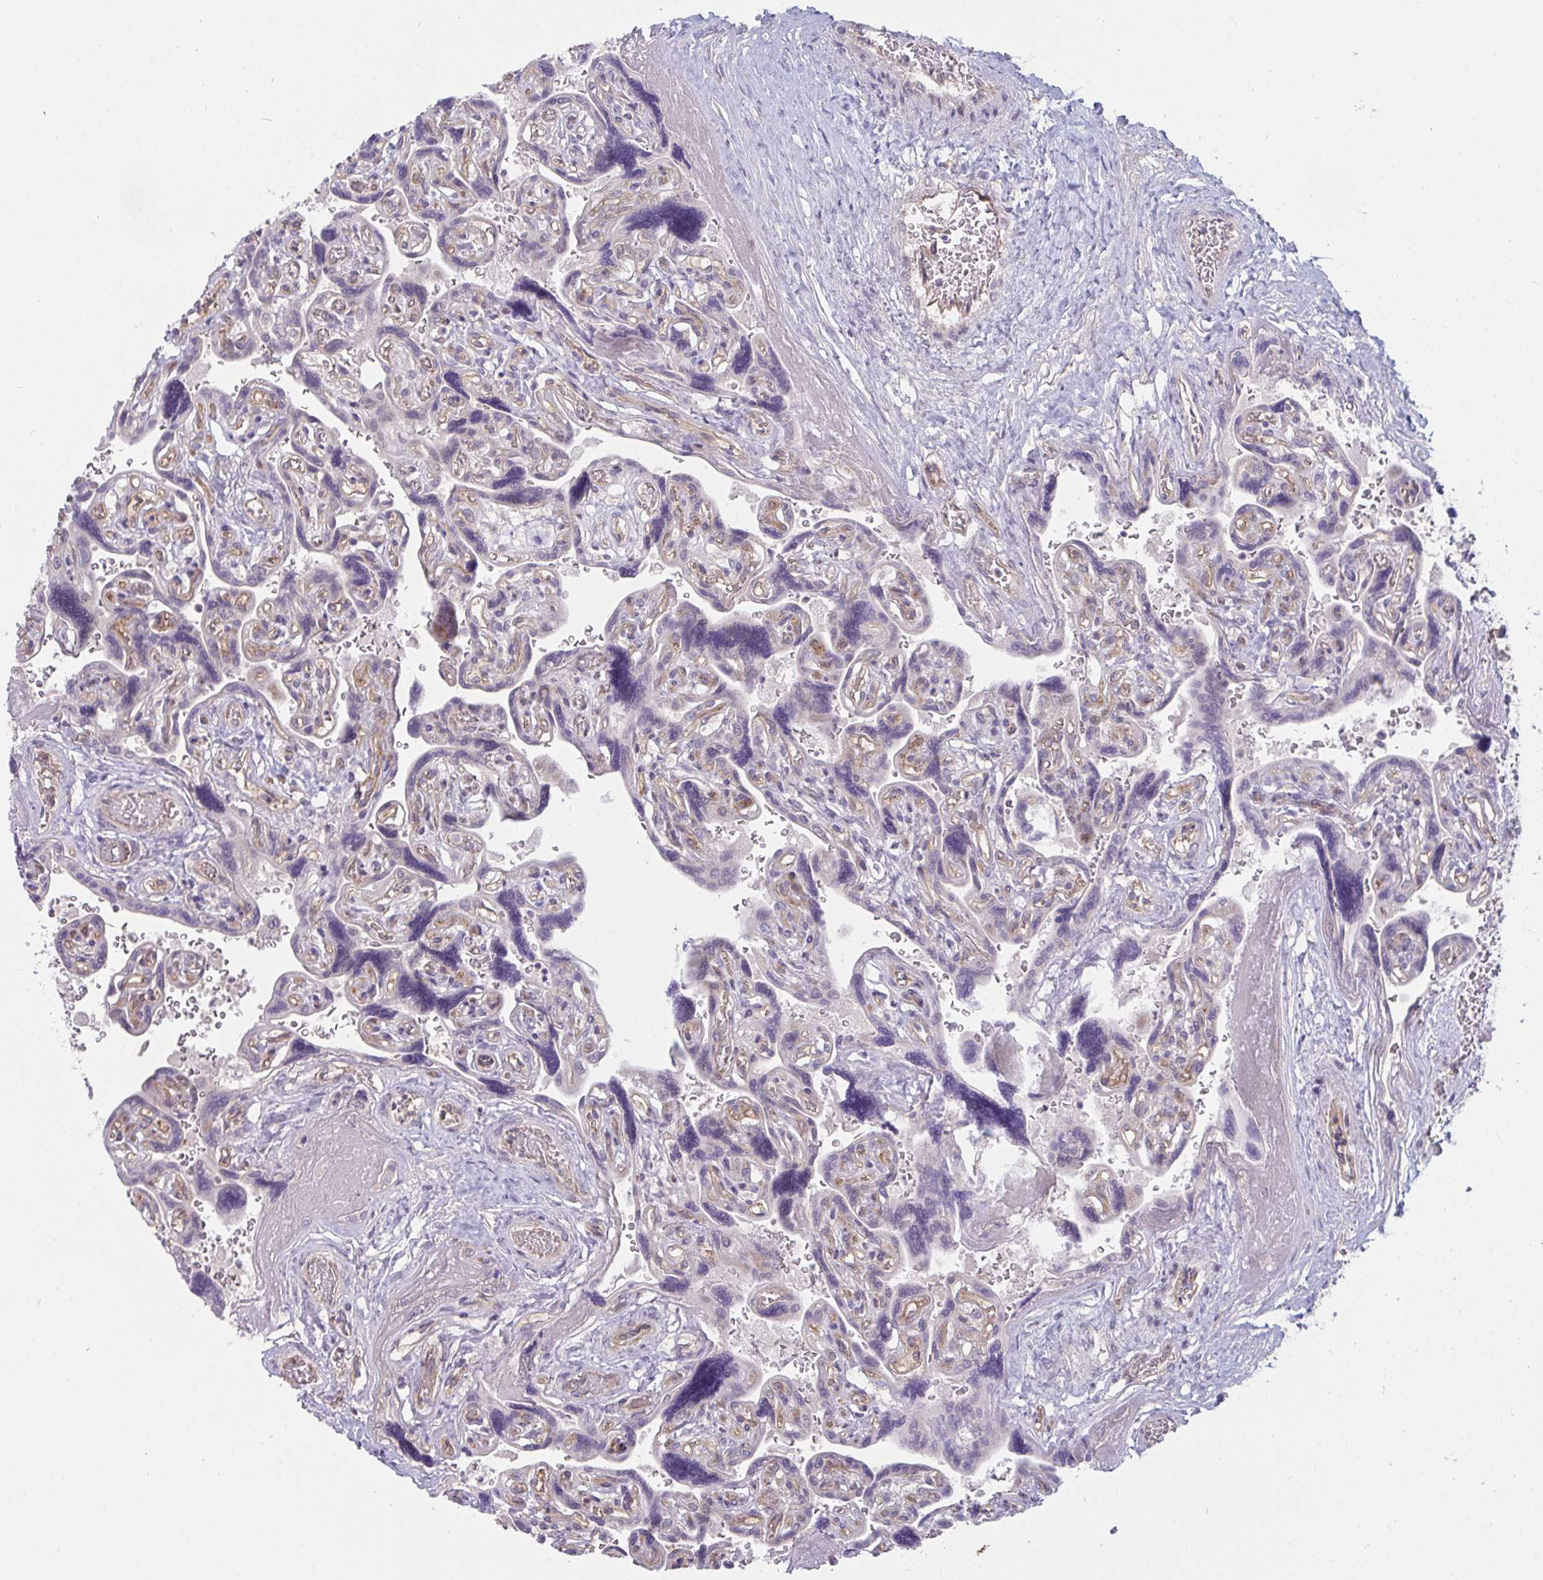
{"staining": {"intensity": "negative", "quantity": "none", "location": "none"}, "tissue": "placenta", "cell_type": "Decidual cells", "image_type": "normal", "snomed": [{"axis": "morphology", "description": "Normal tissue, NOS"}, {"axis": "topography", "description": "Placenta"}], "caption": "Immunohistochemistry photomicrograph of benign placenta: human placenta stained with DAB (3,3'-diaminobenzidine) exhibits no significant protein expression in decidual cells.", "gene": "CASP9", "patient": {"sex": "female", "age": 32}}